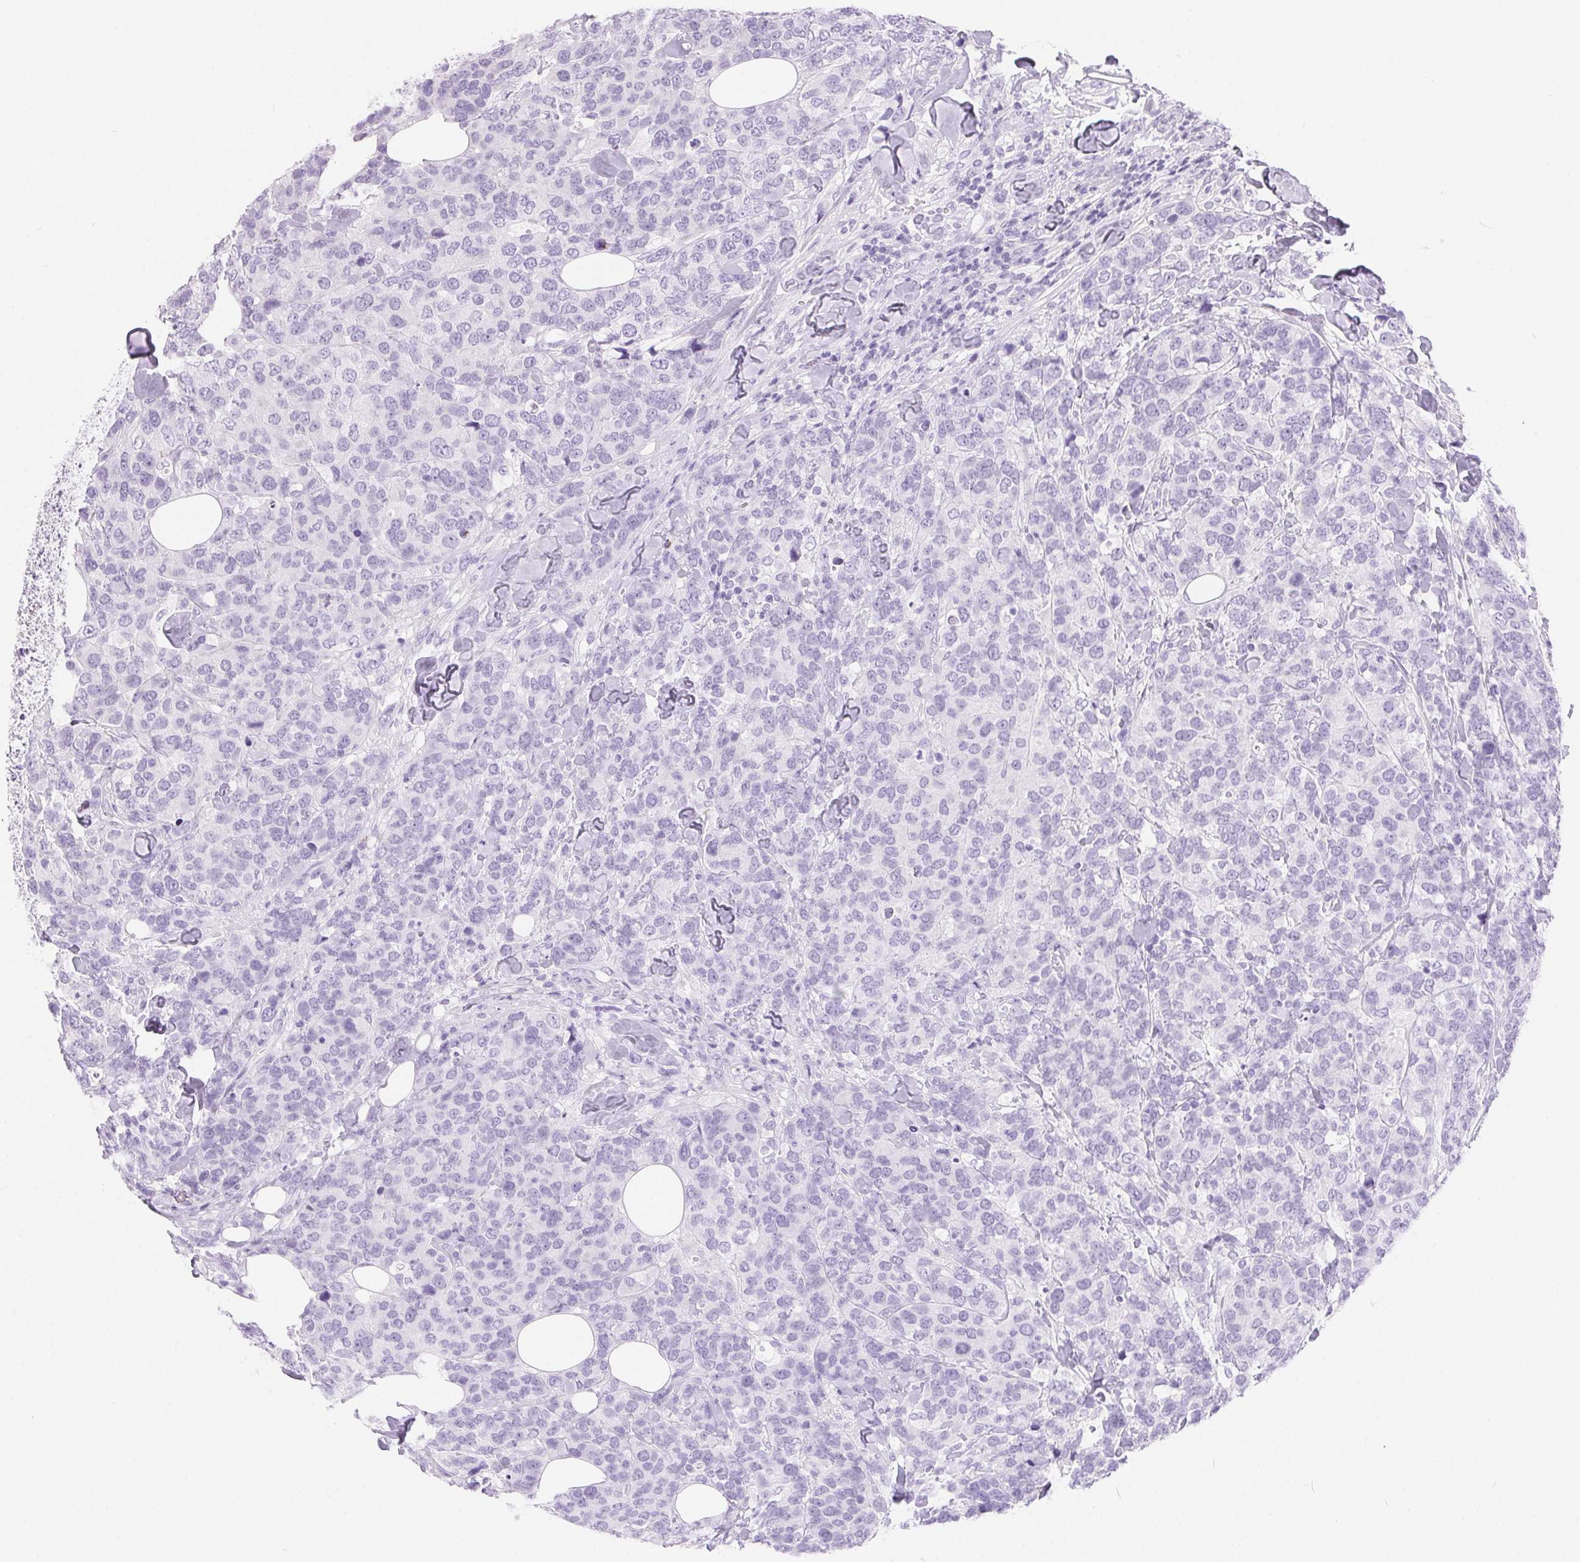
{"staining": {"intensity": "negative", "quantity": "none", "location": "none"}, "tissue": "breast cancer", "cell_type": "Tumor cells", "image_type": "cancer", "snomed": [{"axis": "morphology", "description": "Lobular carcinoma"}, {"axis": "topography", "description": "Breast"}], "caption": "A histopathology image of human breast cancer is negative for staining in tumor cells.", "gene": "CLDN16", "patient": {"sex": "female", "age": 59}}